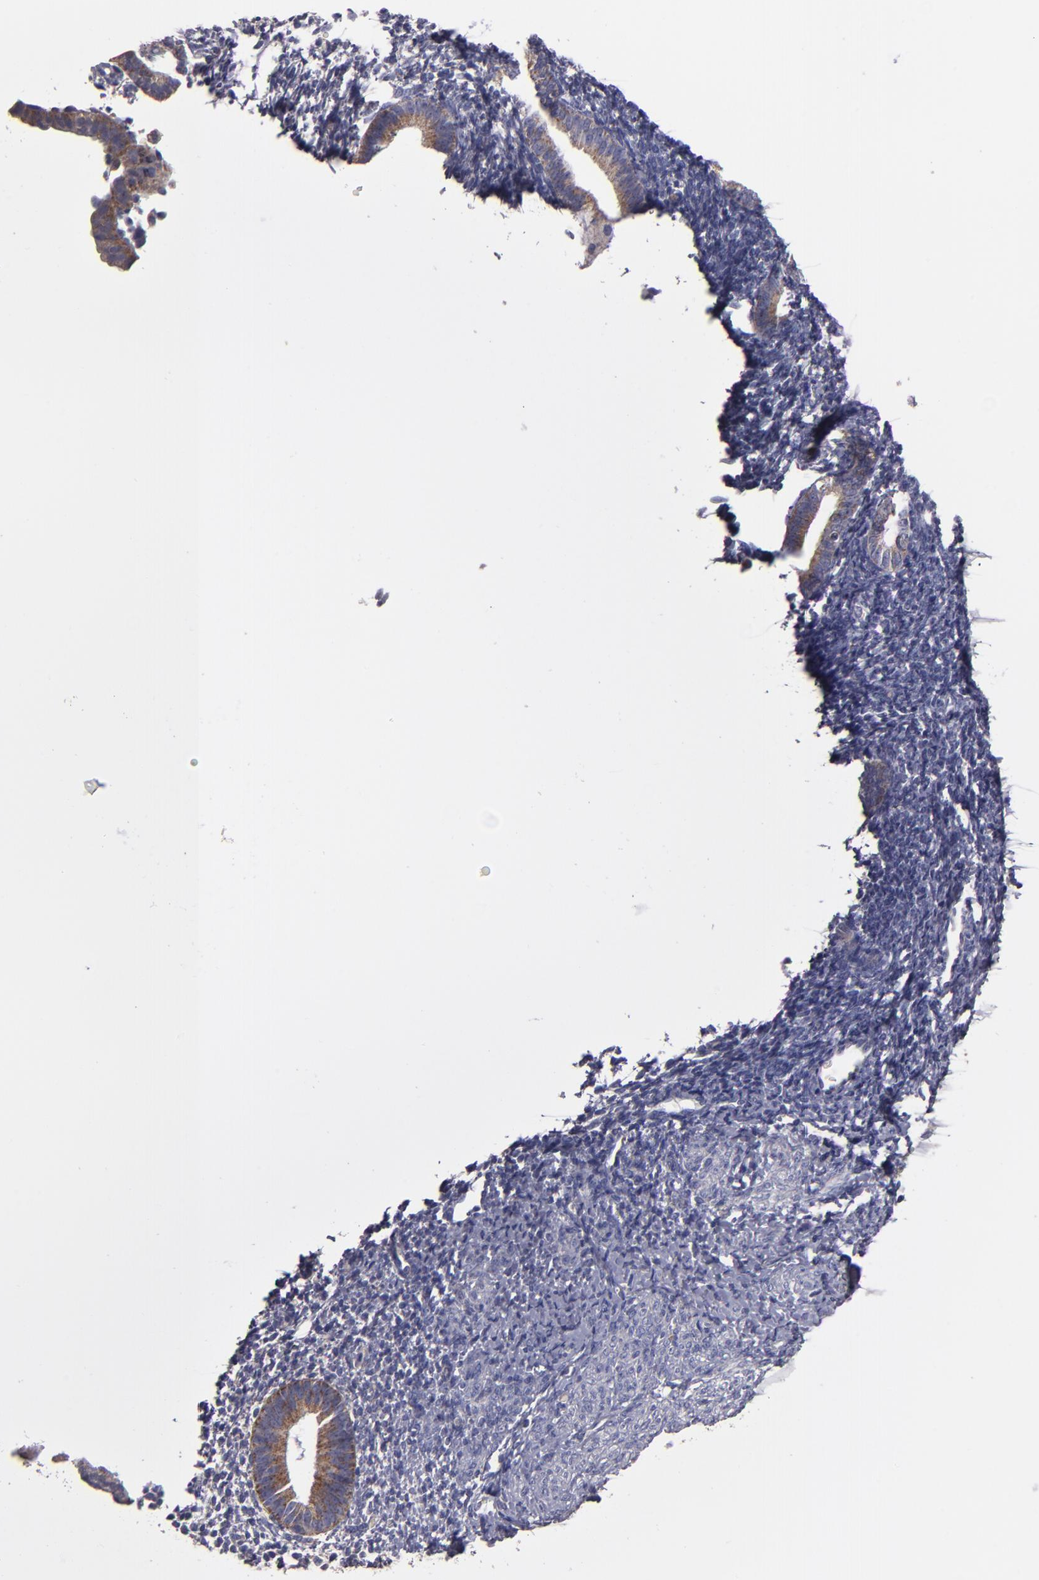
{"staining": {"intensity": "negative", "quantity": "none", "location": "none"}, "tissue": "endometrium", "cell_type": "Cells in endometrial stroma", "image_type": "normal", "snomed": [{"axis": "morphology", "description": "Normal tissue, NOS"}, {"axis": "topography", "description": "Smooth muscle"}, {"axis": "topography", "description": "Endometrium"}], "caption": "Cells in endometrial stroma show no significant staining in benign endometrium.", "gene": "CLTA", "patient": {"sex": "female", "age": 57}}